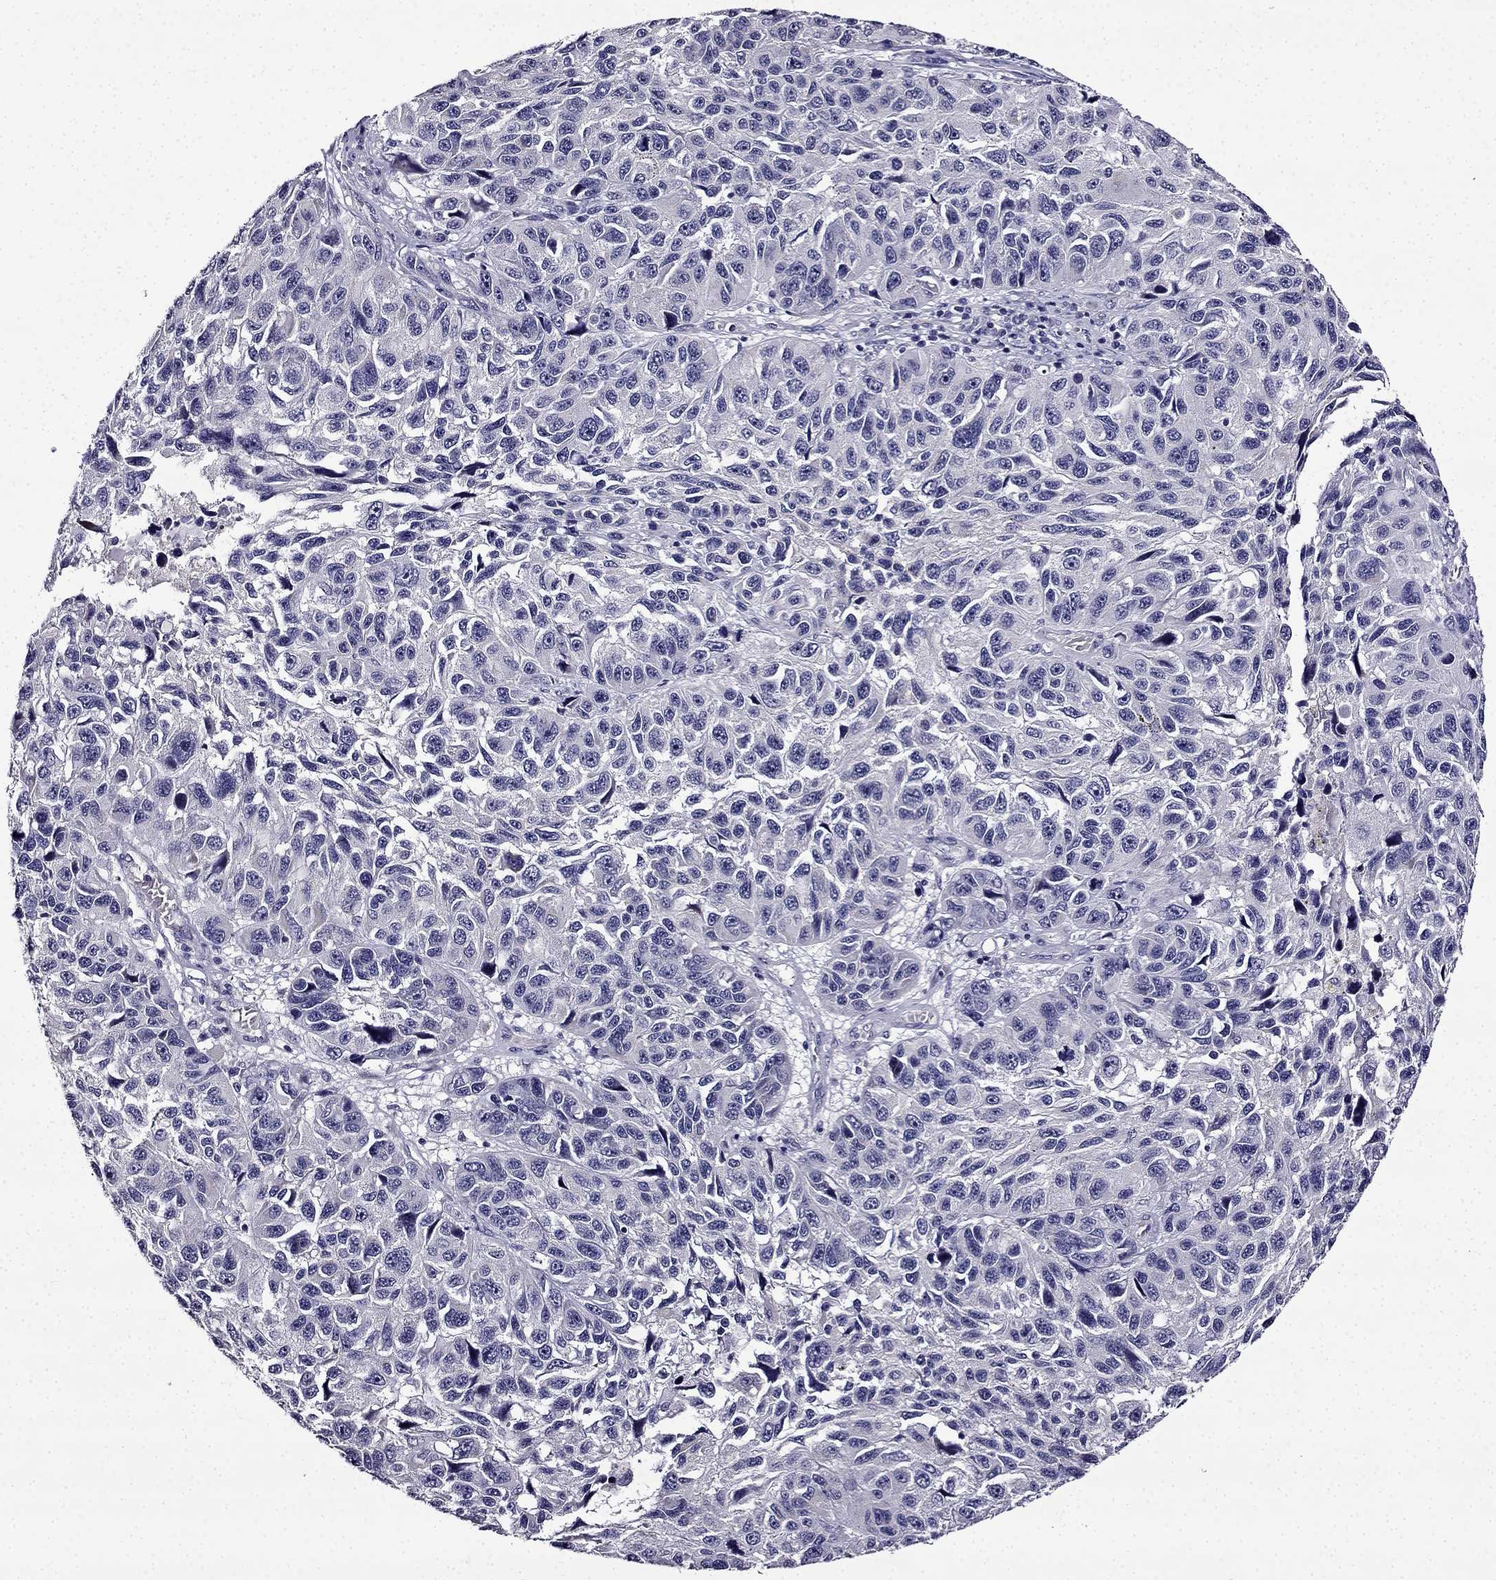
{"staining": {"intensity": "negative", "quantity": "none", "location": "none"}, "tissue": "melanoma", "cell_type": "Tumor cells", "image_type": "cancer", "snomed": [{"axis": "morphology", "description": "Malignant melanoma, NOS"}, {"axis": "topography", "description": "Skin"}], "caption": "Immunohistochemistry (IHC) of human malignant melanoma reveals no staining in tumor cells. Brightfield microscopy of immunohistochemistry (IHC) stained with DAB (brown) and hematoxylin (blue), captured at high magnification.", "gene": "TMEM266", "patient": {"sex": "male", "age": 53}}